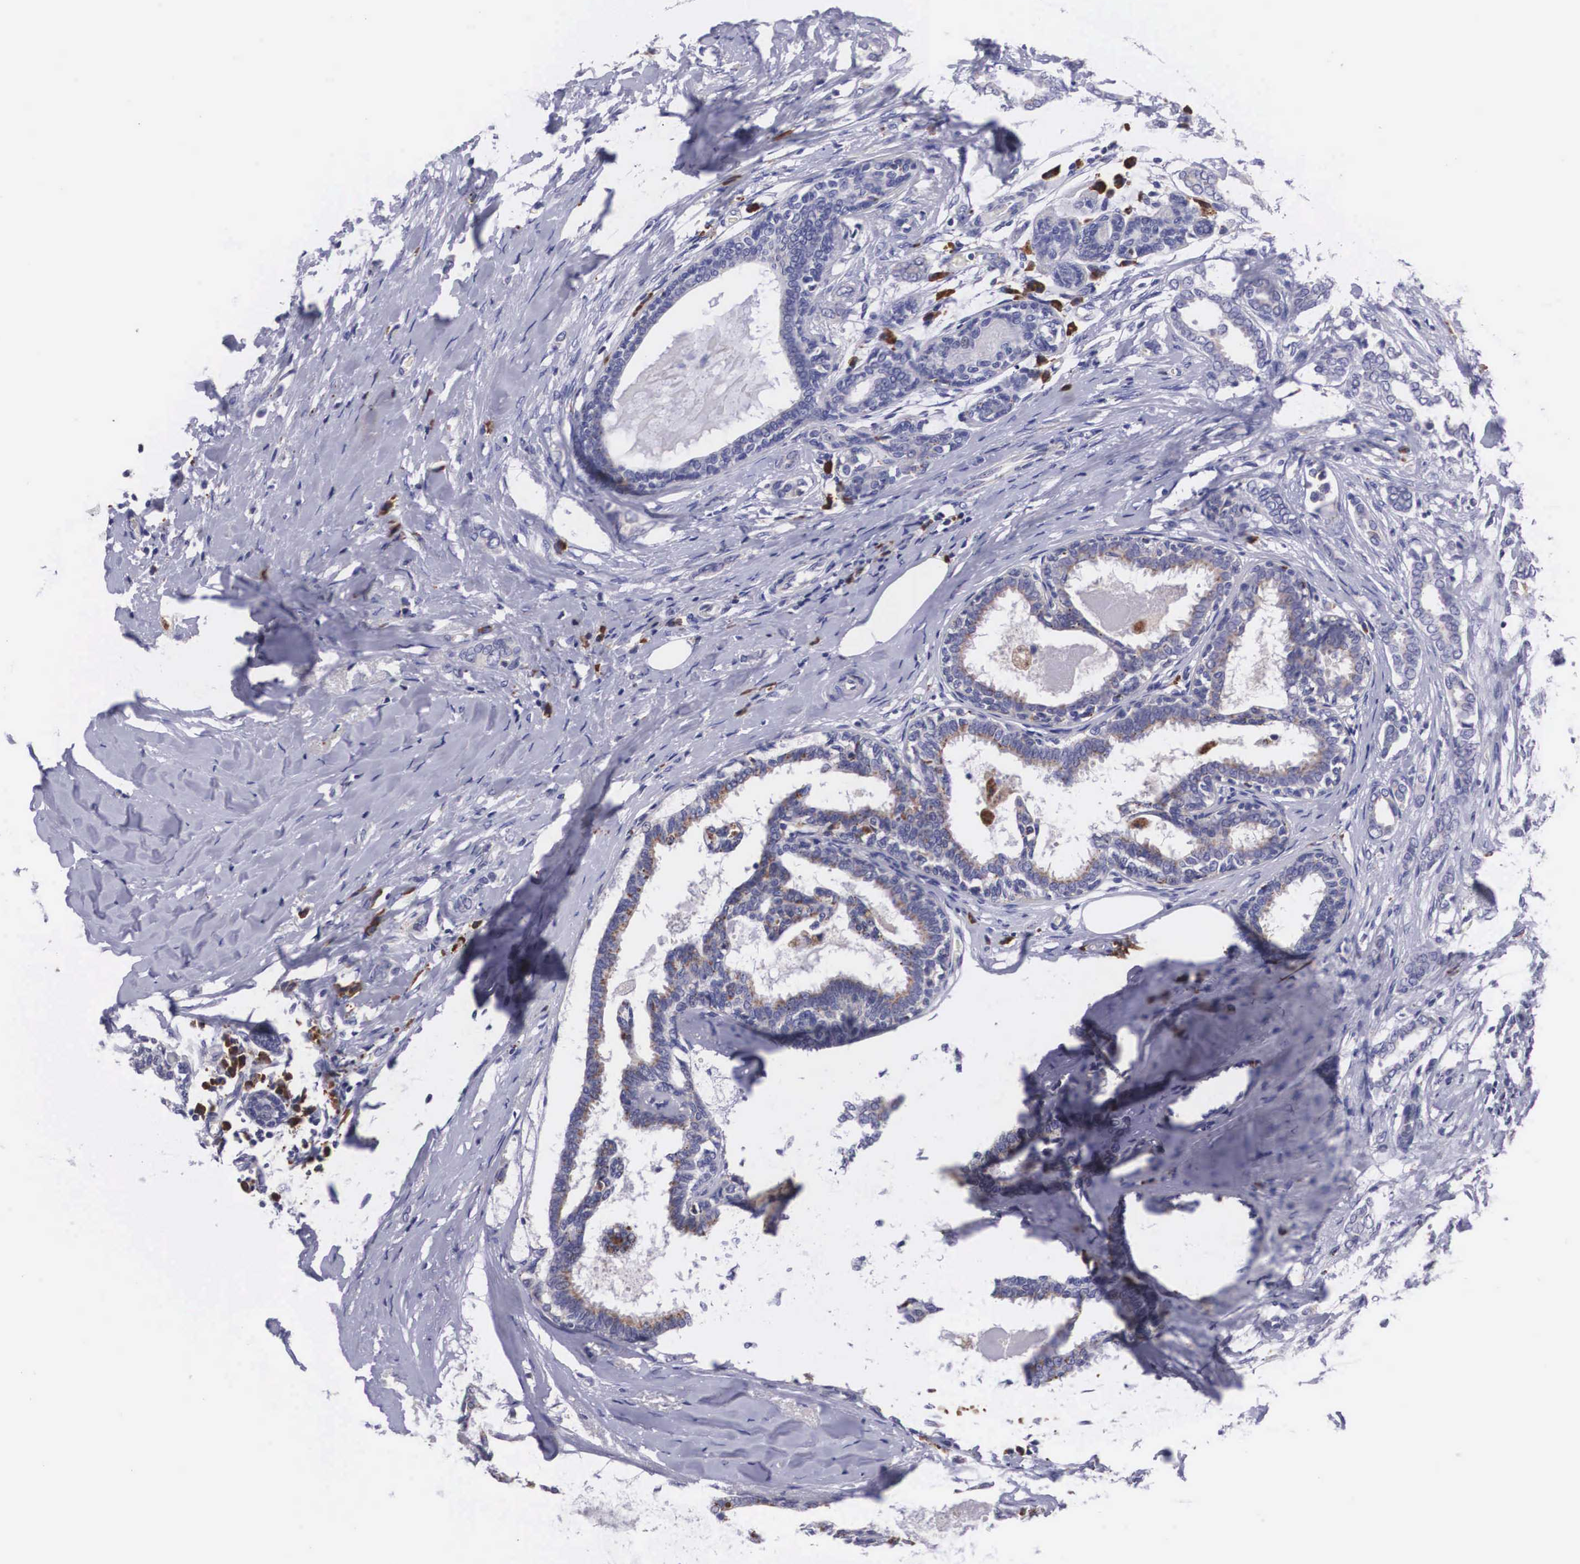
{"staining": {"intensity": "weak", "quantity": "25%-75%", "location": "cytoplasmic/membranous"}, "tissue": "breast cancer", "cell_type": "Tumor cells", "image_type": "cancer", "snomed": [{"axis": "morphology", "description": "Duct carcinoma"}, {"axis": "topography", "description": "Breast"}], "caption": "This histopathology image reveals breast cancer stained with IHC to label a protein in brown. The cytoplasmic/membranous of tumor cells show weak positivity for the protein. Nuclei are counter-stained blue.", "gene": "CRELD2", "patient": {"sex": "female", "age": 50}}